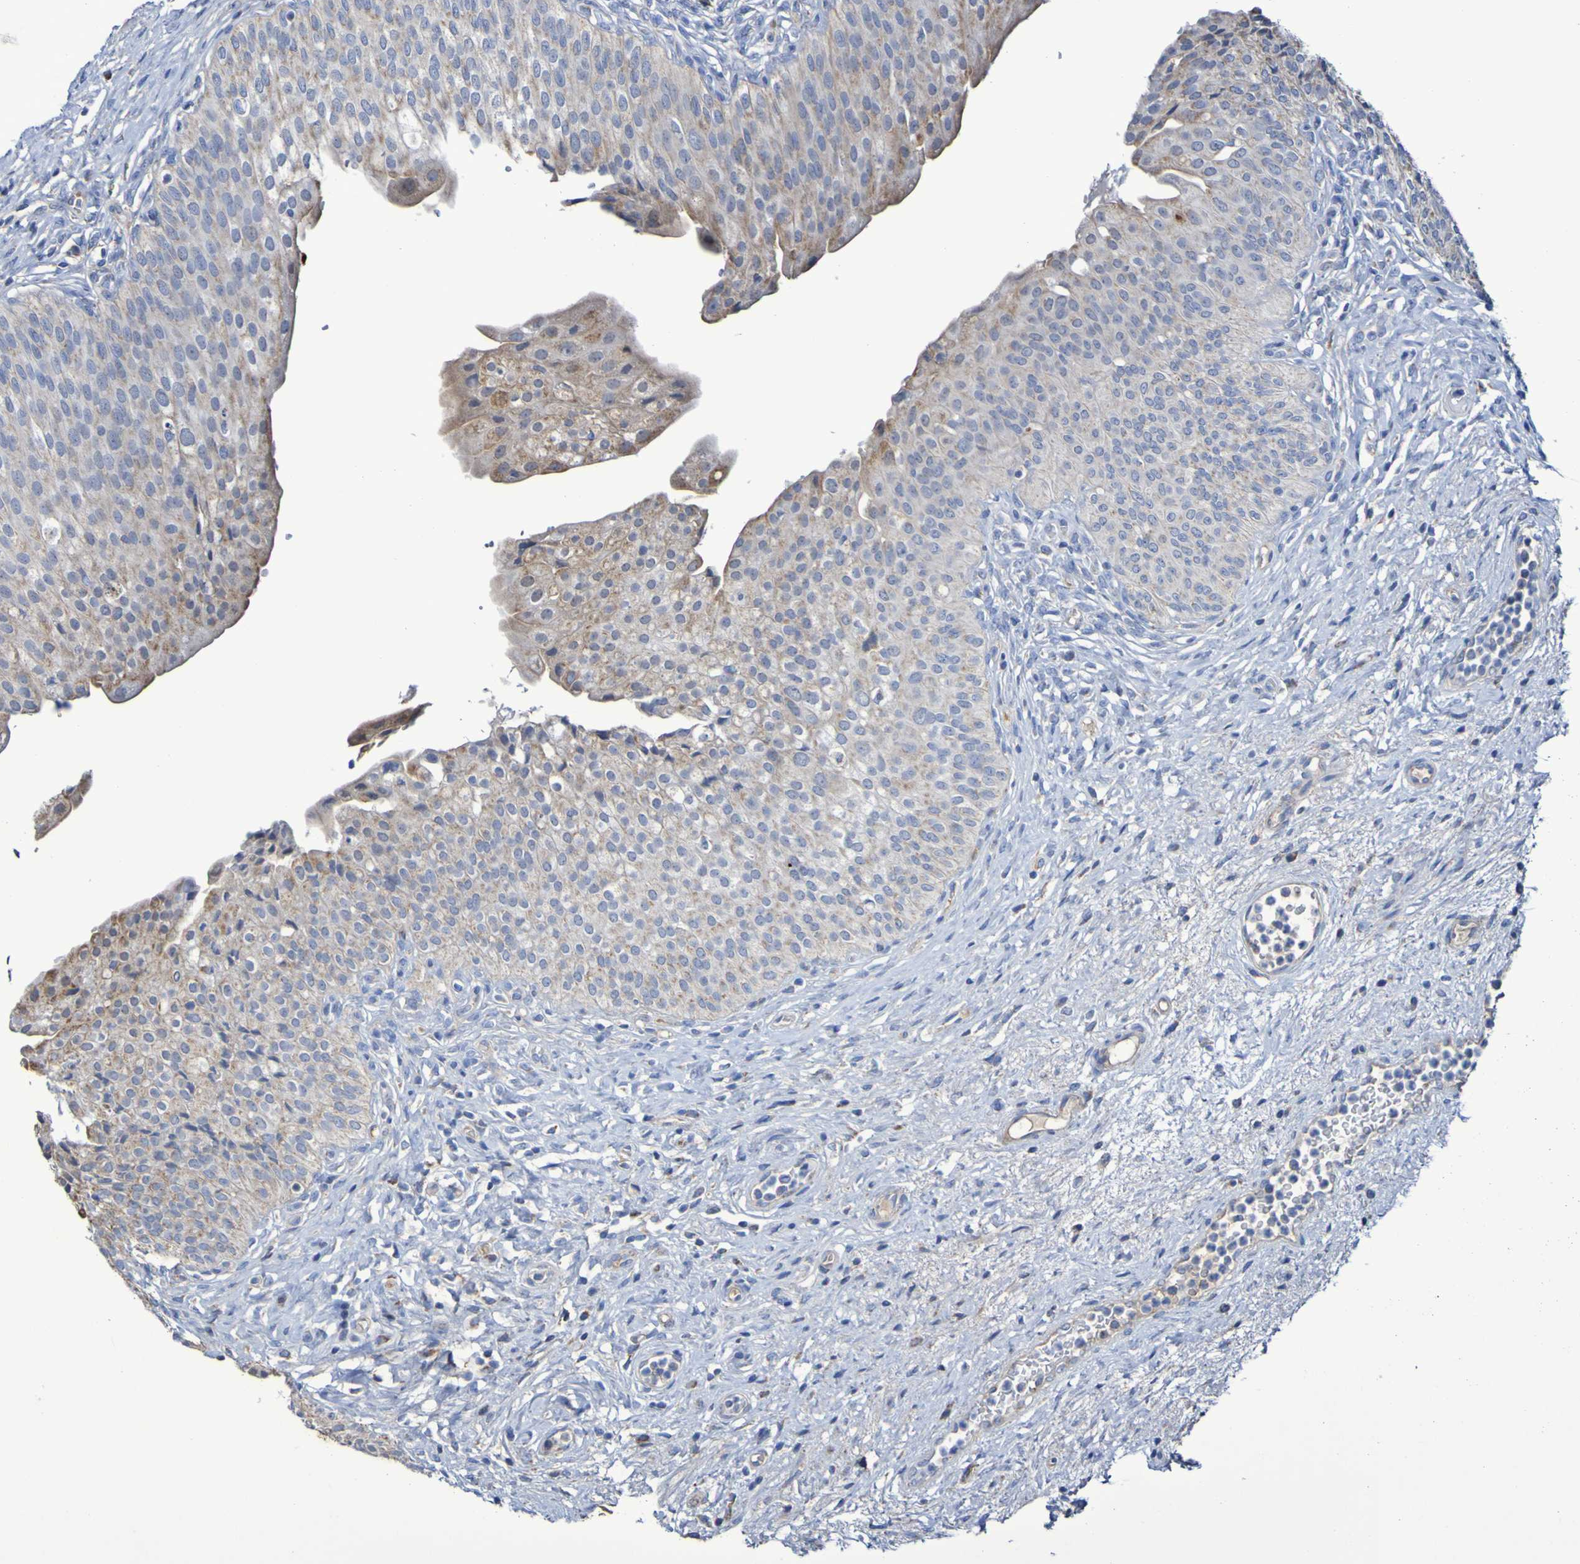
{"staining": {"intensity": "moderate", "quantity": "25%-75%", "location": "cytoplasmic/membranous,nuclear"}, "tissue": "urinary bladder", "cell_type": "Urothelial cells", "image_type": "normal", "snomed": [{"axis": "morphology", "description": "Normal tissue, NOS"}, {"axis": "topography", "description": "Urinary bladder"}], "caption": "Immunohistochemistry (IHC) (DAB (3,3'-diaminobenzidine)) staining of normal human urinary bladder demonstrates moderate cytoplasmic/membranous,nuclear protein expression in approximately 25%-75% of urothelial cells. Using DAB (brown) and hematoxylin (blue) stains, captured at high magnification using brightfield microscopy.", "gene": "CNTN2", "patient": {"sex": "male", "age": 46}}